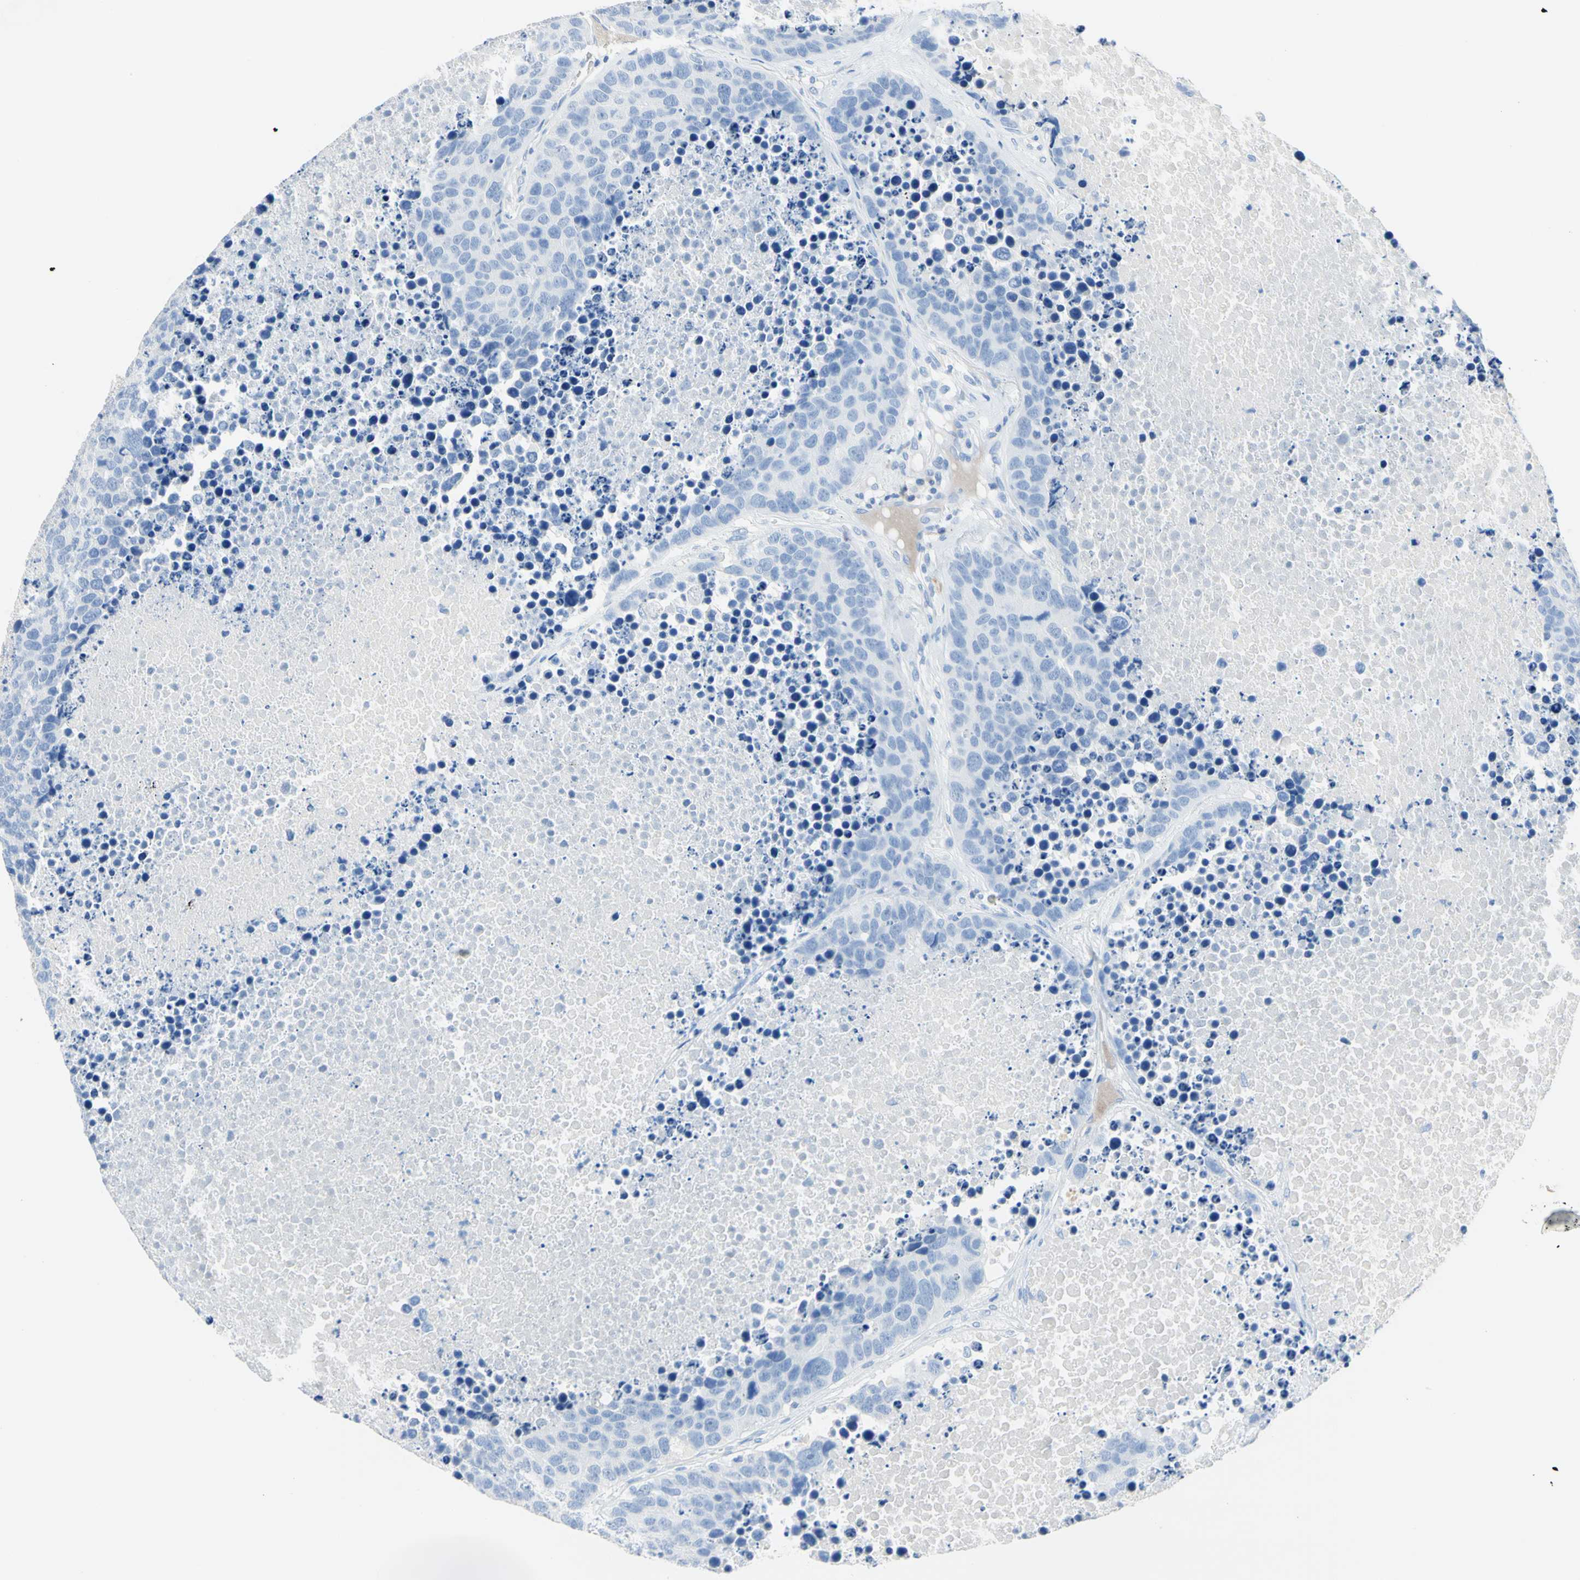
{"staining": {"intensity": "negative", "quantity": "none", "location": "none"}, "tissue": "carcinoid", "cell_type": "Tumor cells", "image_type": "cancer", "snomed": [{"axis": "morphology", "description": "Carcinoid, malignant, NOS"}, {"axis": "topography", "description": "Lung"}], "caption": "This is an immunohistochemistry photomicrograph of malignant carcinoid. There is no positivity in tumor cells.", "gene": "IL6ST", "patient": {"sex": "male", "age": 60}}